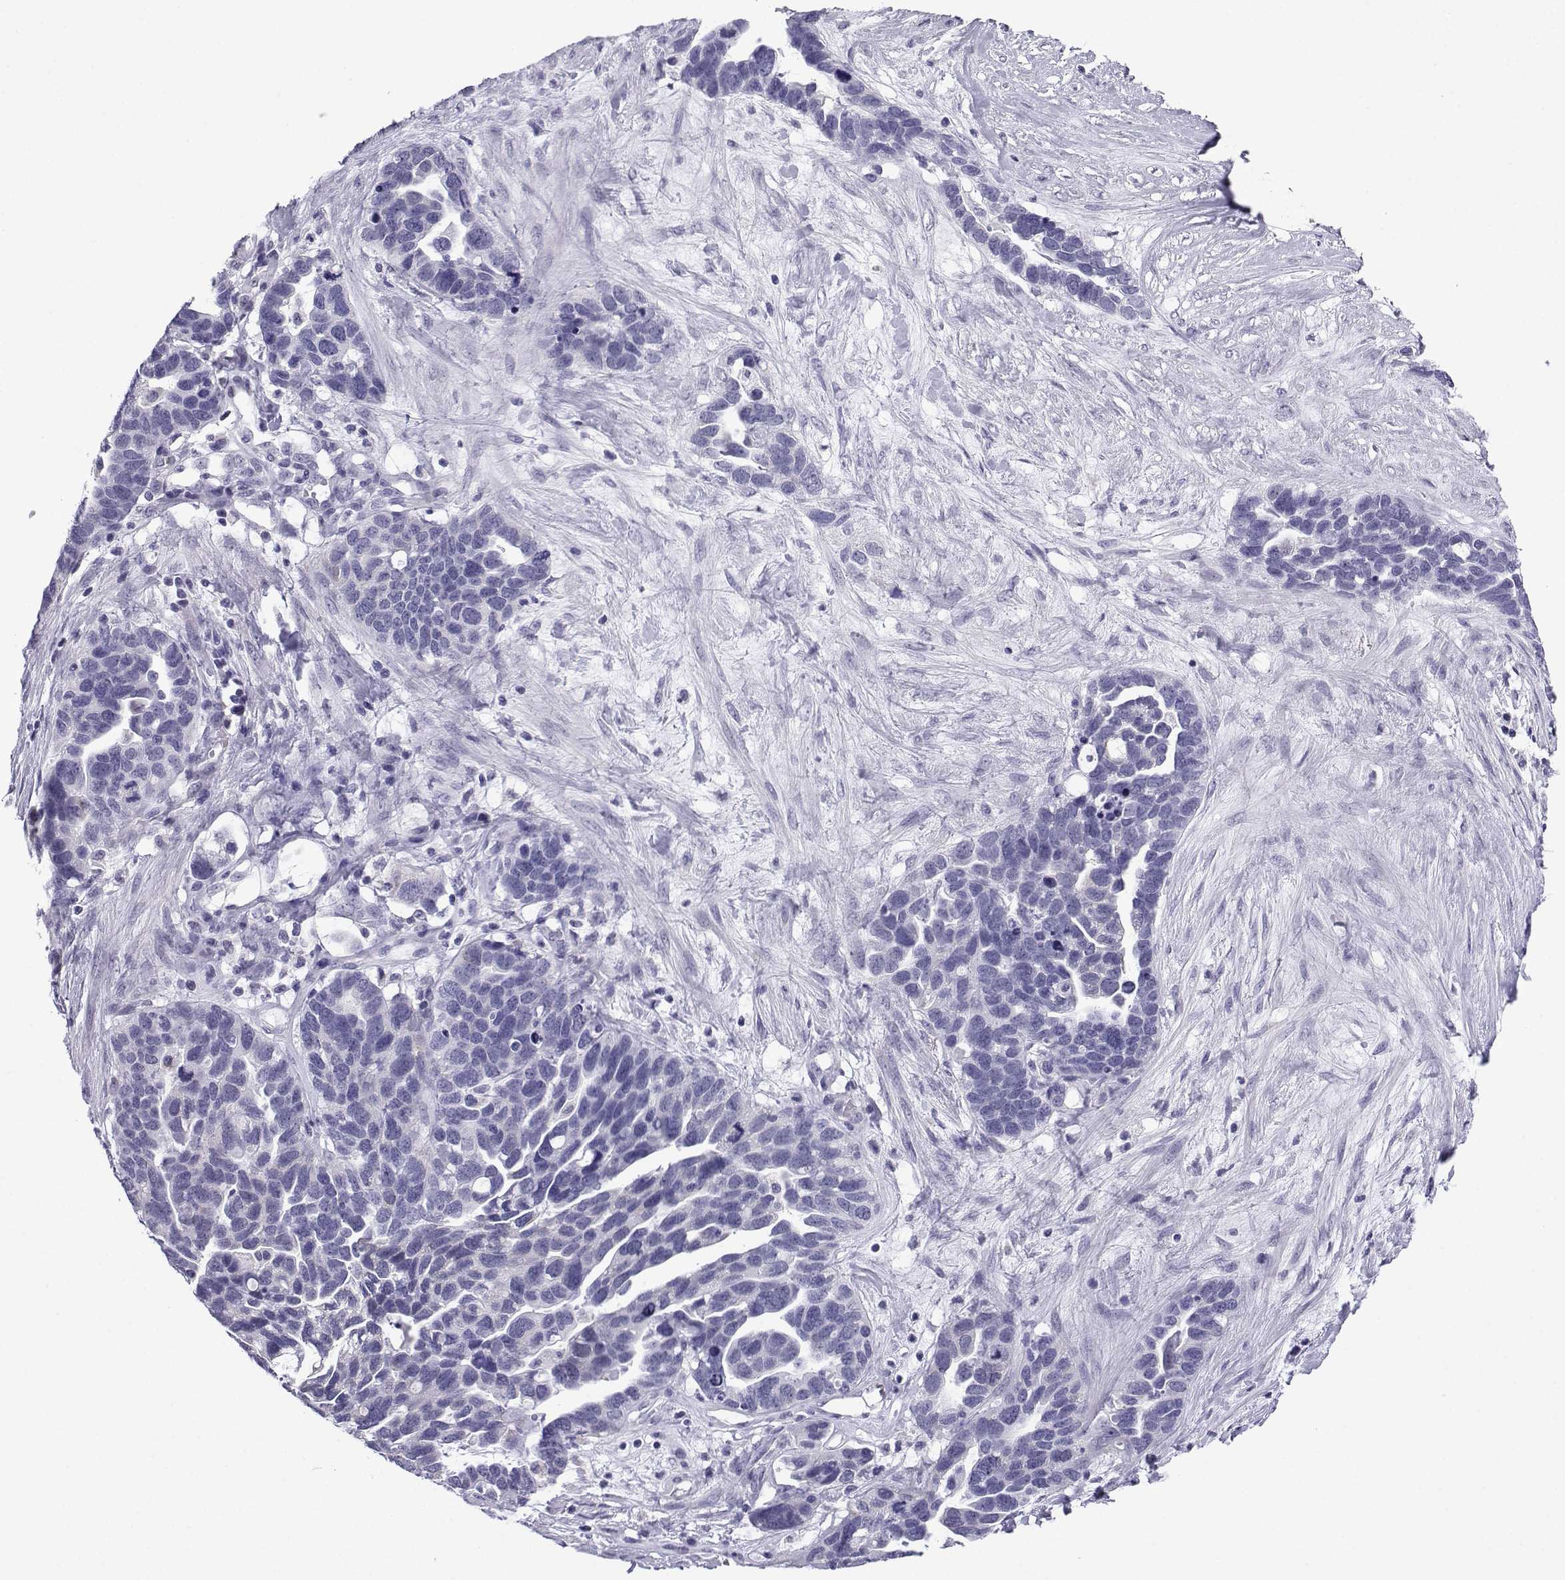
{"staining": {"intensity": "negative", "quantity": "none", "location": "none"}, "tissue": "ovarian cancer", "cell_type": "Tumor cells", "image_type": "cancer", "snomed": [{"axis": "morphology", "description": "Cystadenocarcinoma, serous, NOS"}, {"axis": "topography", "description": "Ovary"}], "caption": "The IHC photomicrograph has no significant expression in tumor cells of ovarian cancer tissue. (DAB immunohistochemistry with hematoxylin counter stain).", "gene": "ACRBP", "patient": {"sex": "female", "age": 54}}